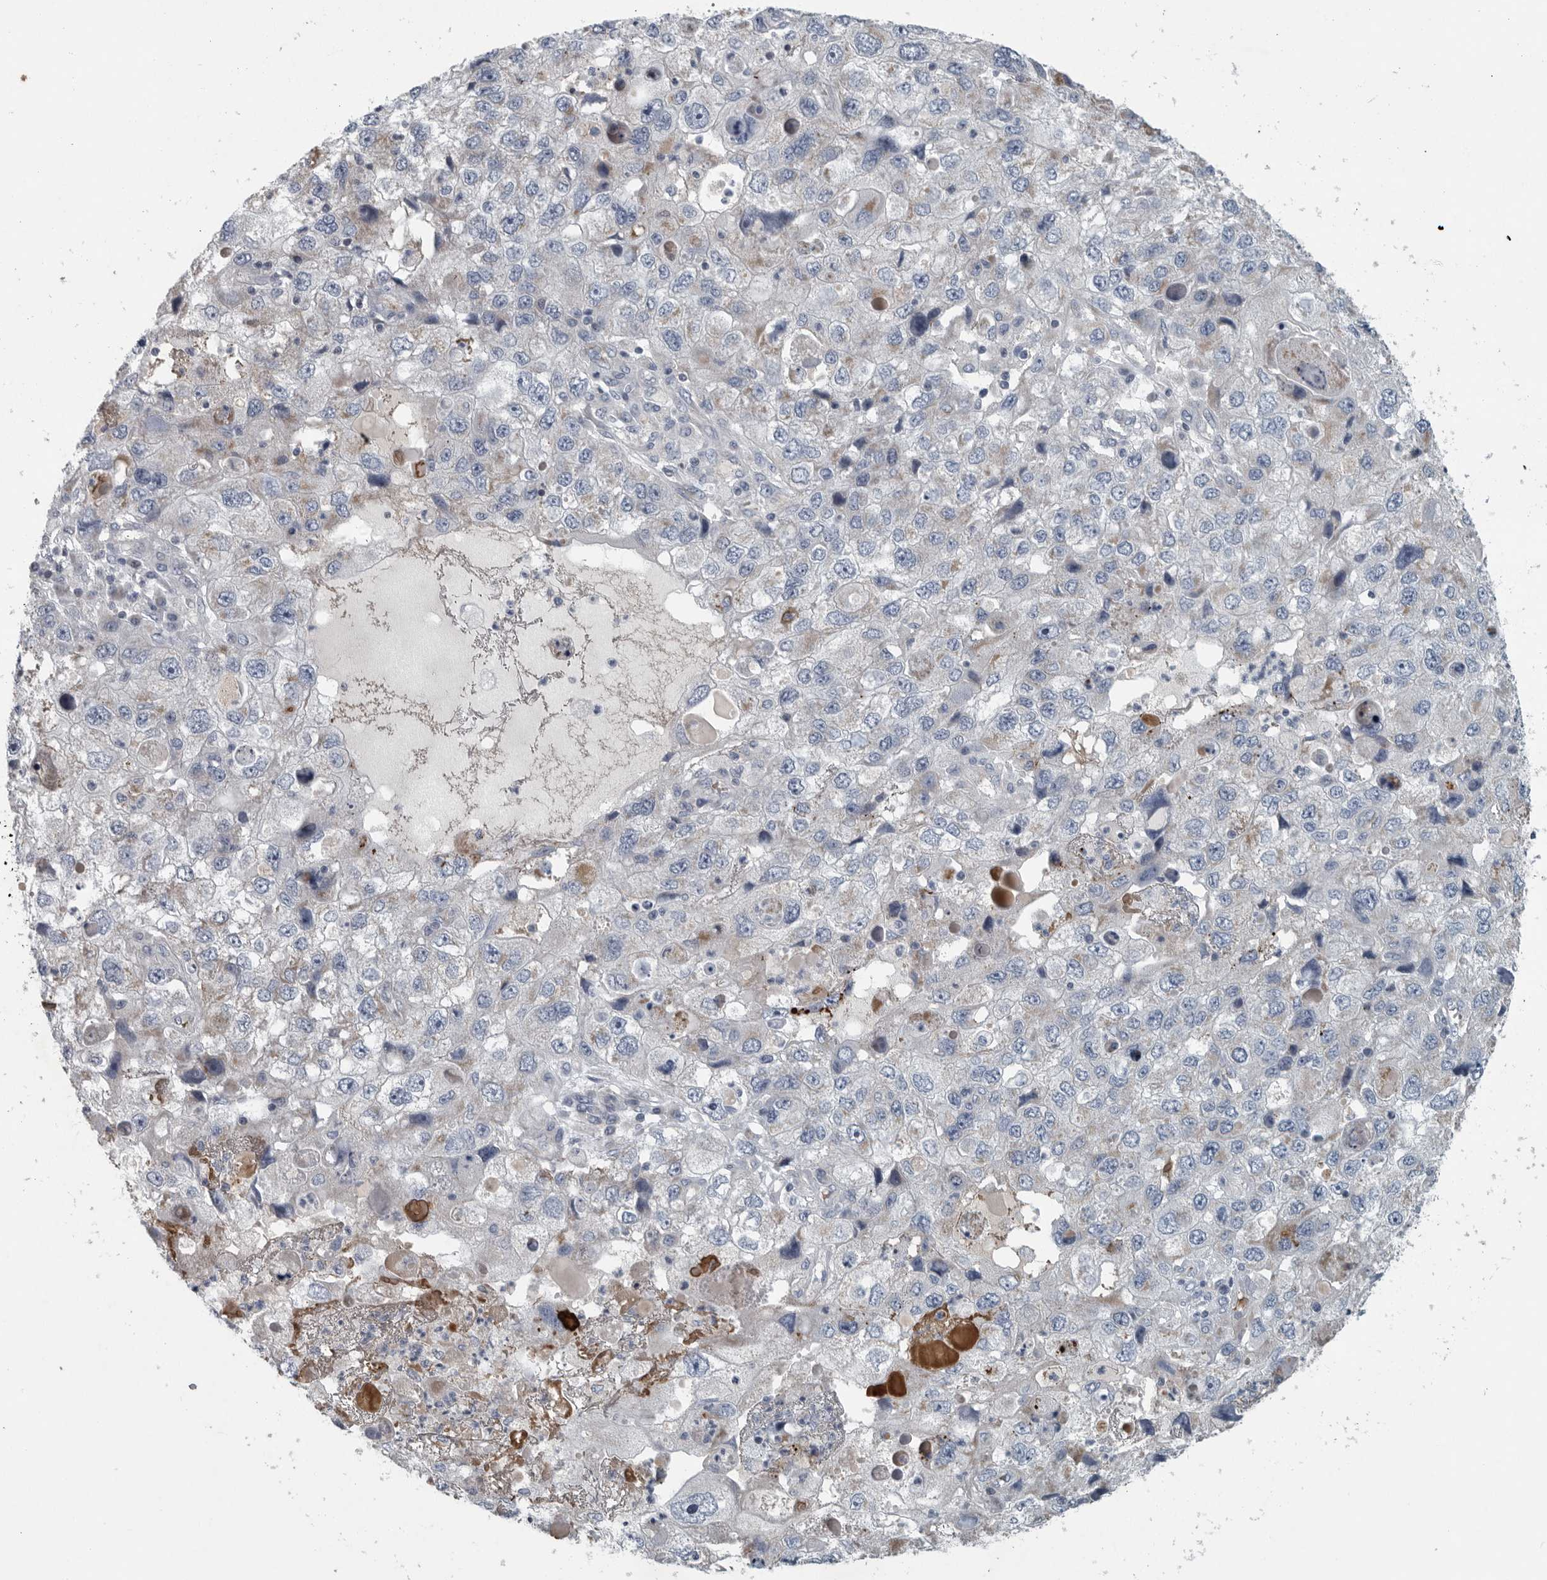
{"staining": {"intensity": "negative", "quantity": "none", "location": "none"}, "tissue": "endometrial cancer", "cell_type": "Tumor cells", "image_type": "cancer", "snomed": [{"axis": "morphology", "description": "Adenocarcinoma, NOS"}, {"axis": "topography", "description": "Endometrium"}], "caption": "Image shows no protein positivity in tumor cells of adenocarcinoma (endometrial) tissue.", "gene": "MPP3", "patient": {"sex": "female", "age": 49}}